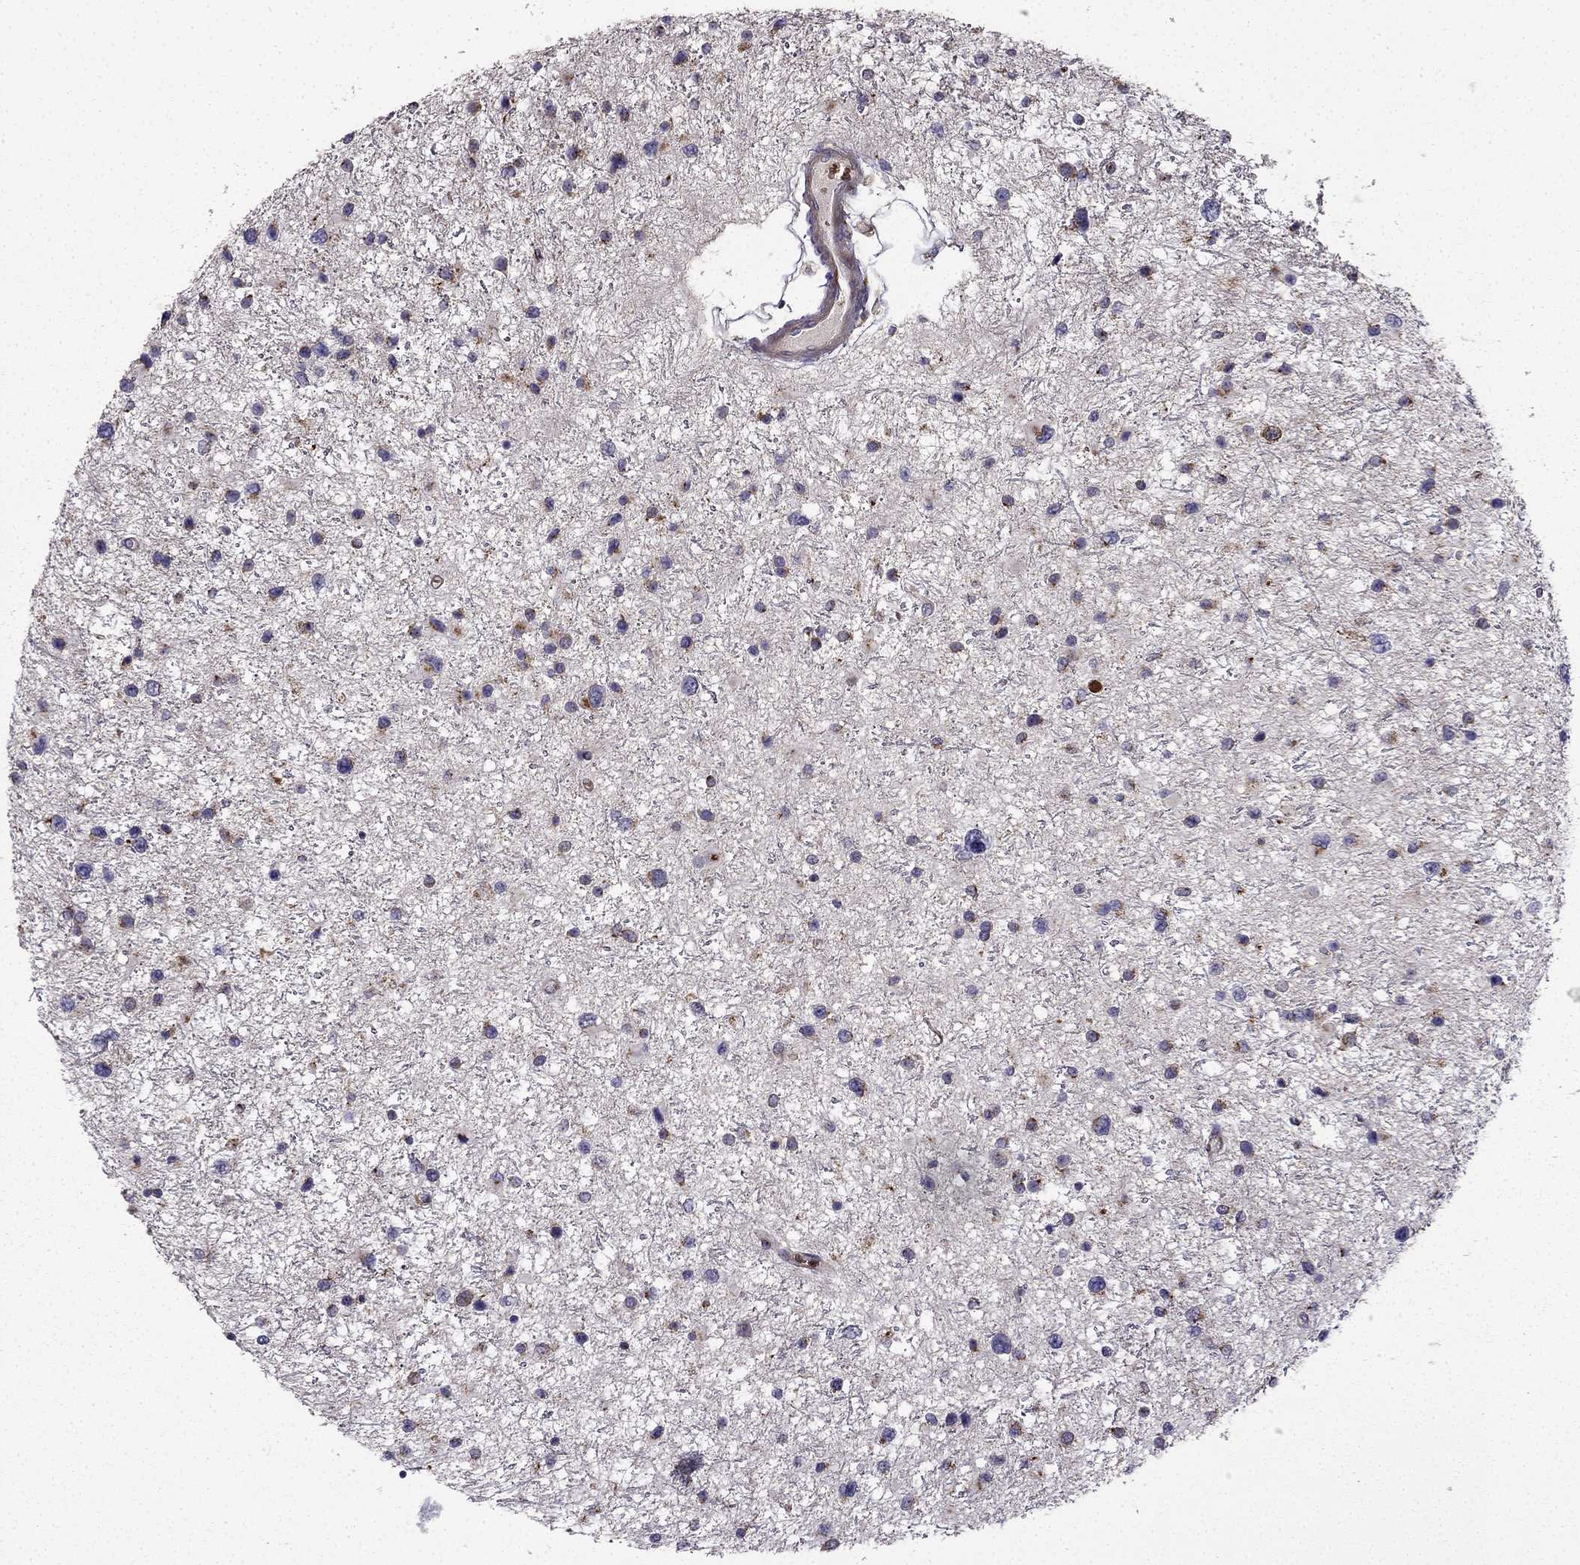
{"staining": {"intensity": "strong", "quantity": "<25%", "location": "cytoplasmic/membranous"}, "tissue": "glioma", "cell_type": "Tumor cells", "image_type": "cancer", "snomed": [{"axis": "morphology", "description": "Glioma, malignant, Low grade"}, {"axis": "topography", "description": "Brain"}], "caption": "Protein analysis of malignant glioma (low-grade) tissue exhibits strong cytoplasmic/membranous expression in approximately <25% of tumor cells.", "gene": "B4GALT7", "patient": {"sex": "female", "age": 32}}